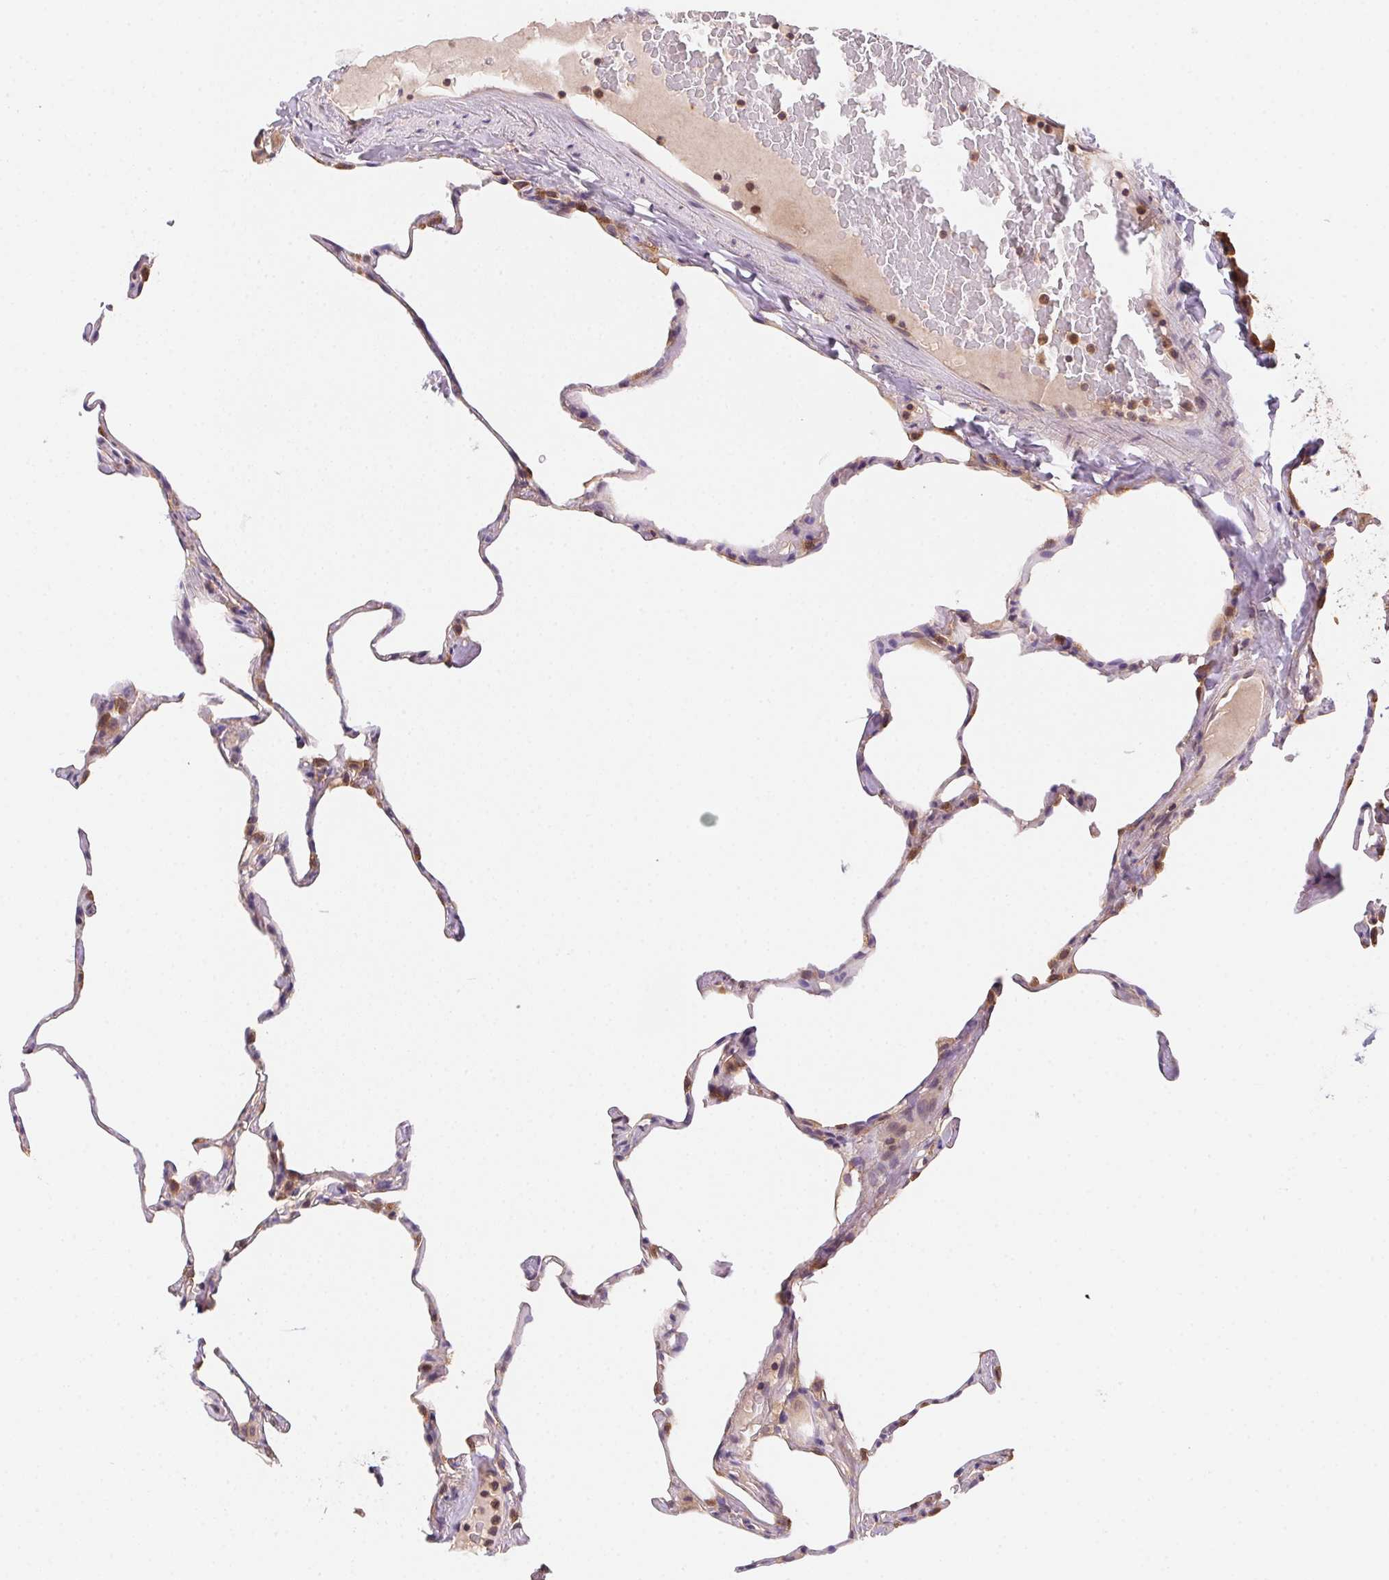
{"staining": {"intensity": "weak", "quantity": "<25%", "location": "cytoplasmic/membranous"}, "tissue": "lung", "cell_type": "Alveolar cells", "image_type": "normal", "snomed": [{"axis": "morphology", "description": "Normal tissue, NOS"}, {"axis": "topography", "description": "Lung"}], "caption": "There is no significant staining in alveolar cells of lung. Nuclei are stained in blue.", "gene": "PRKAA1", "patient": {"sex": "male", "age": 65}}